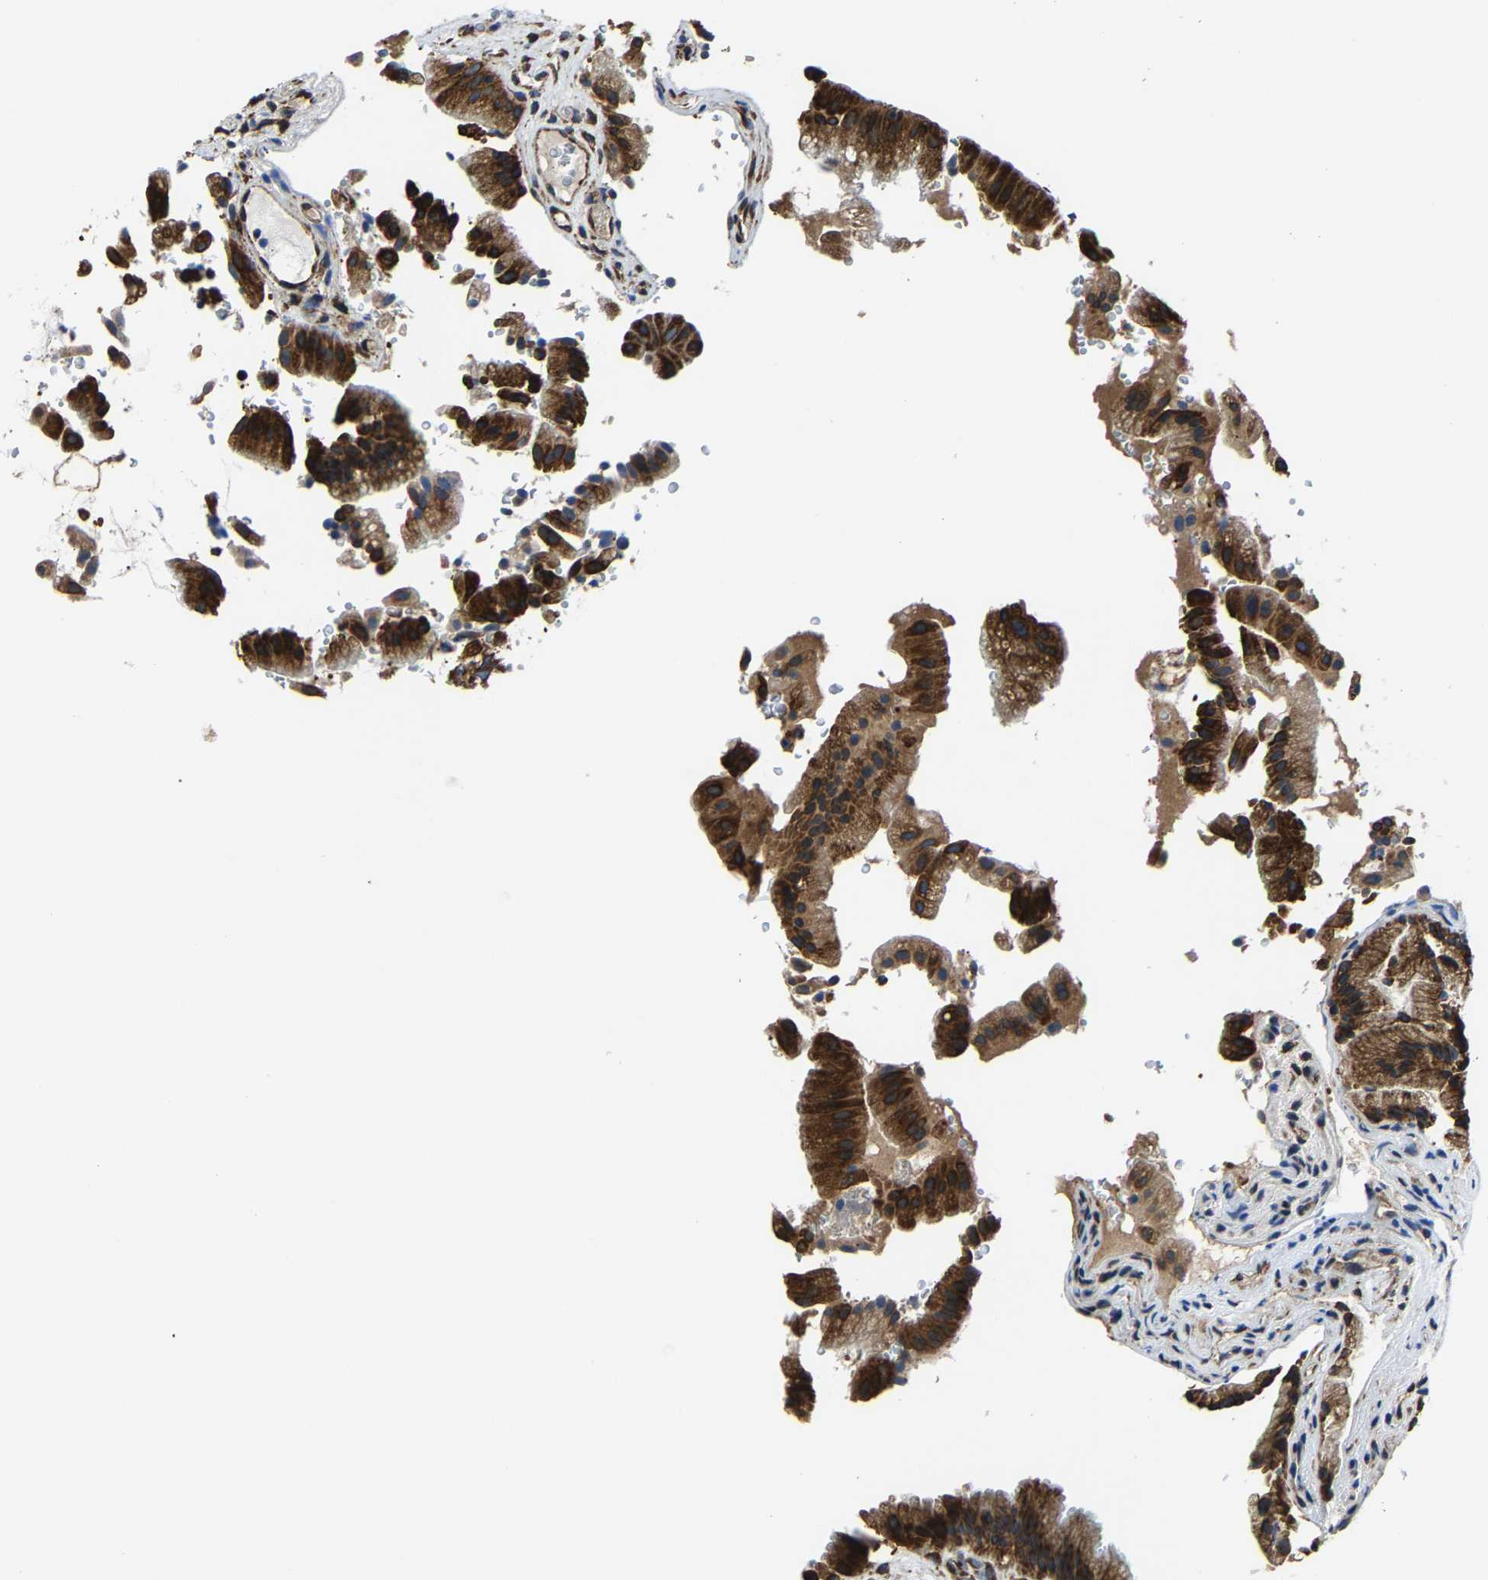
{"staining": {"intensity": "strong", "quantity": ">75%", "location": "cytoplasmic/membranous"}, "tissue": "gallbladder", "cell_type": "Glandular cells", "image_type": "normal", "snomed": [{"axis": "morphology", "description": "Normal tissue, NOS"}, {"axis": "topography", "description": "Gallbladder"}], "caption": "Gallbladder stained for a protein (brown) demonstrates strong cytoplasmic/membranous positive positivity in about >75% of glandular cells.", "gene": "G3BP2", "patient": {"sex": "male", "age": 49}}